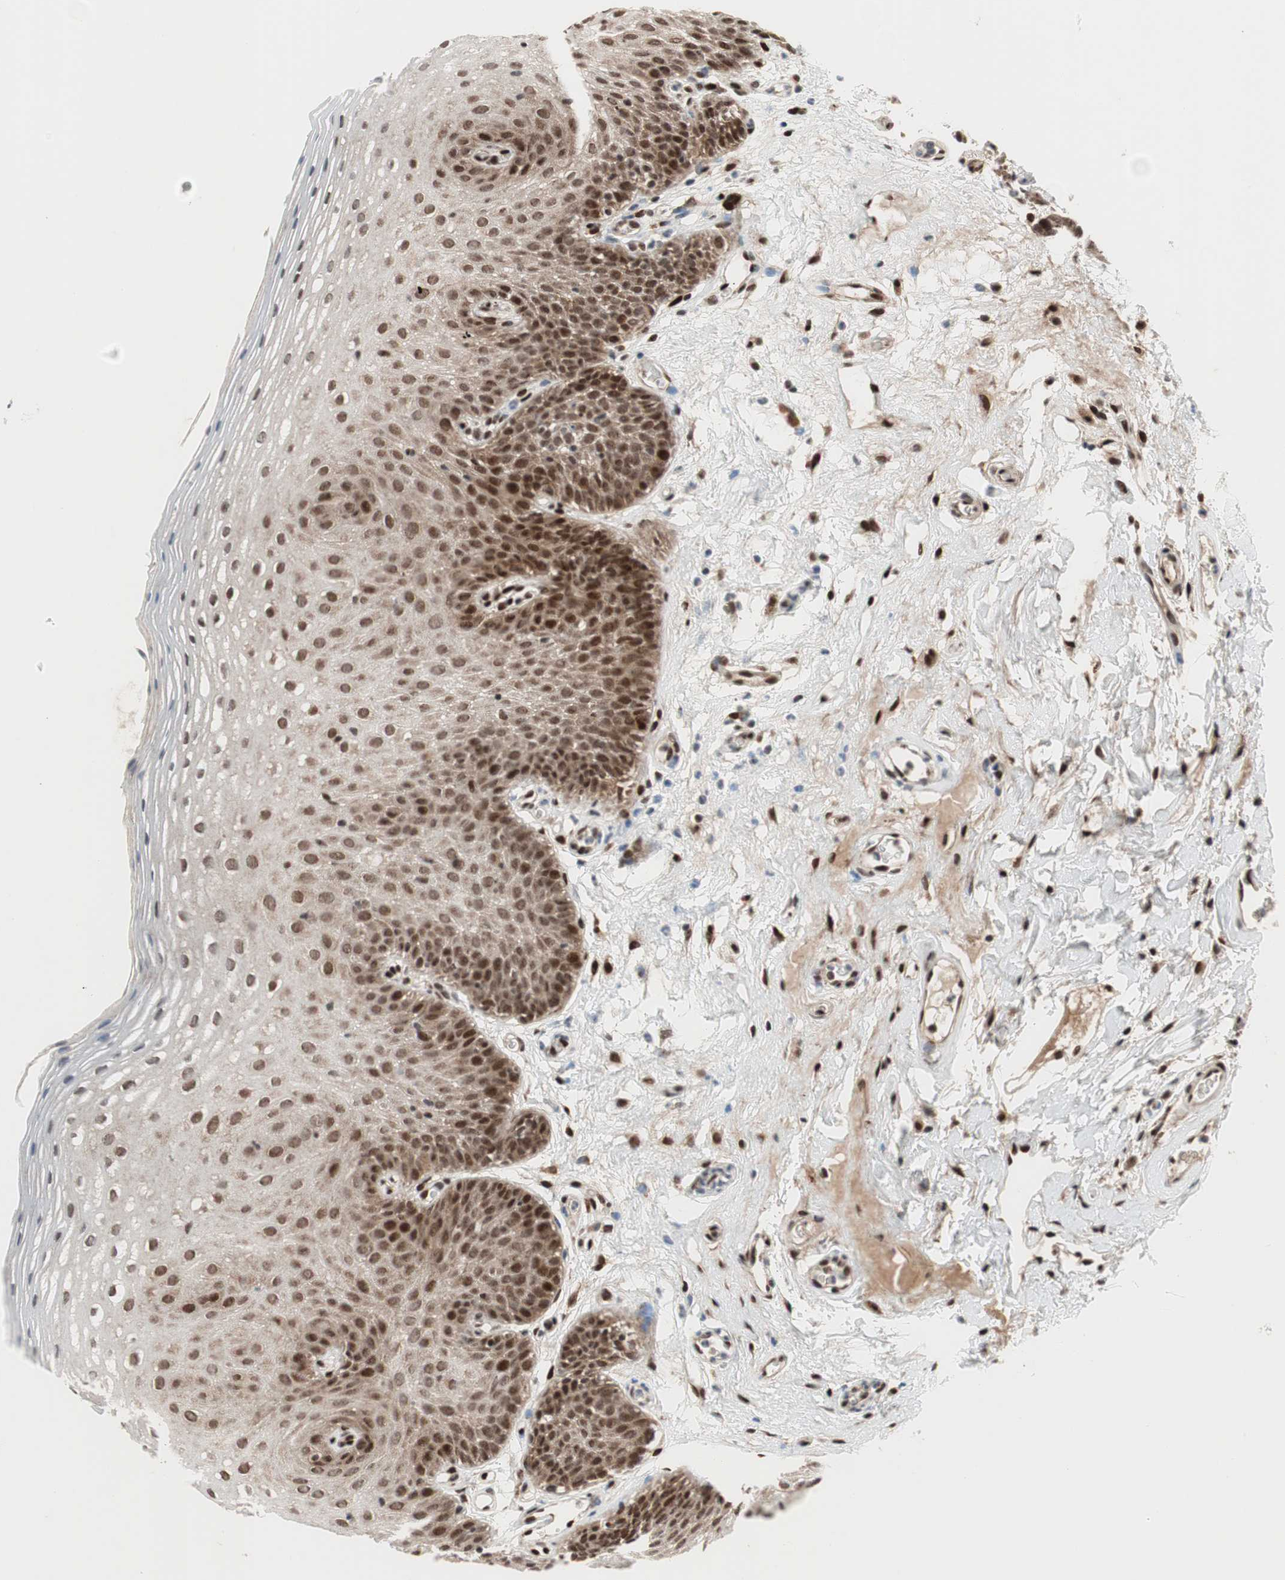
{"staining": {"intensity": "strong", "quantity": ">75%", "location": "nuclear"}, "tissue": "oral mucosa", "cell_type": "Squamous epithelial cells", "image_type": "normal", "snomed": [{"axis": "morphology", "description": "Normal tissue, NOS"}, {"axis": "morphology", "description": "Squamous cell carcinoma, NOS"}, {"axis": "topography", "description": "Skeletal muscle"}, {"axis": "topography", "description": "Oral tissue"}], "caption": "The image displays immunohistochemical staining of benign oral mucosa. There is strong nuclear positivity is appreciated in about >75% of squamous epithelial cells. (DAB (3,3'-diaminobenzidine) IHC, brown staining for protein, blue staining for nuclei).", "gene": "TCF12", "patient": {"sex": "male", "age": 71}}